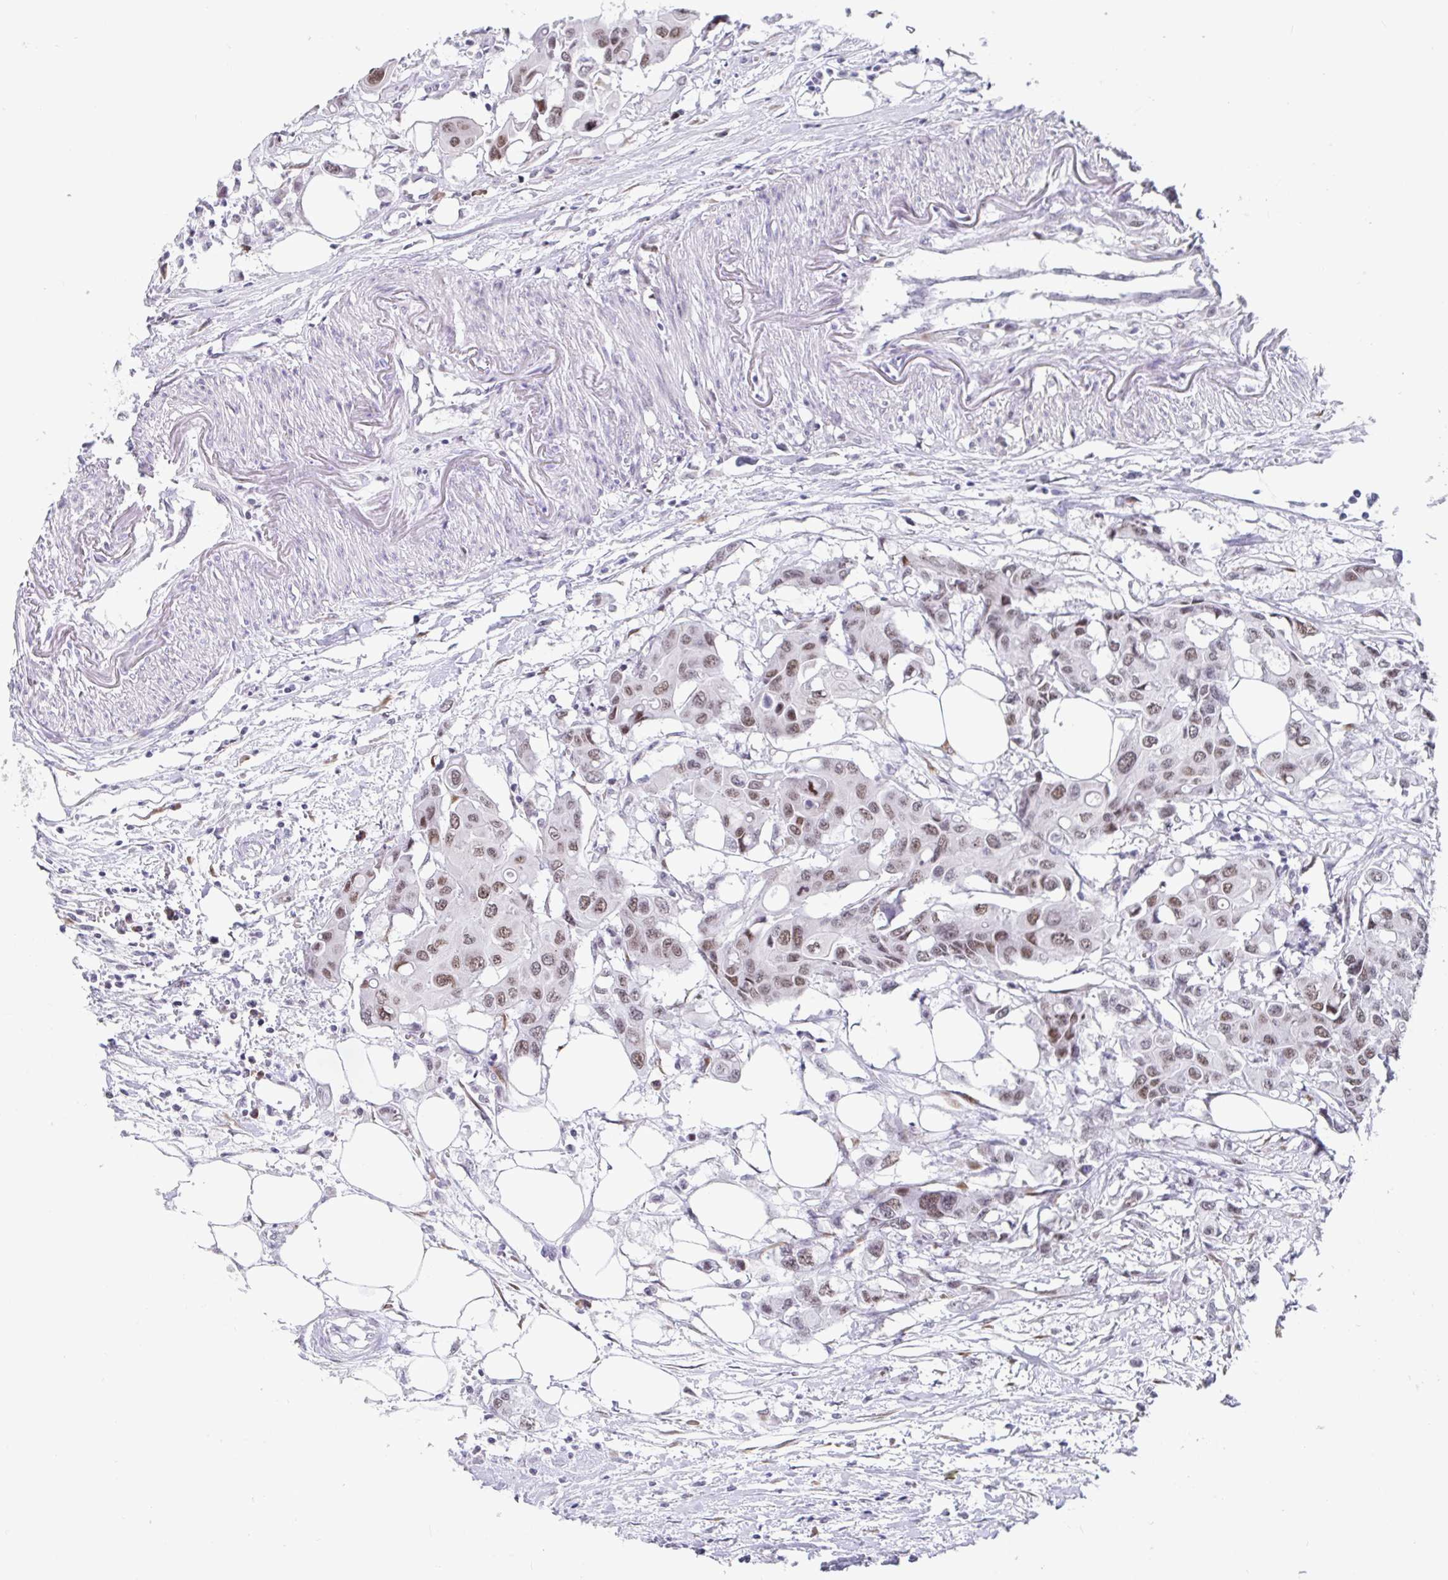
{"staining": {"intensity": "moderate", "quantity": ">75%", "location": "nuclear"}, "tissue": "colorectal cancer", "cell_type": "Tumor cells", "image_type": "cancer", "snomed": [{"axis": "morphology", "description": "Adenocarcinoma, NOS"}, {"axis": "topography", "description": "Colon"}], "caption": "A micrograph of human colorectal adenocarcinoma stained for a protein reveals moderate nuclear brown staining in tumor cells. The protein of interest is shown in brown color, while the nuclei are stained blue.", "gene": "WDR72", "patient": {"sex": "male", "age": 77}}